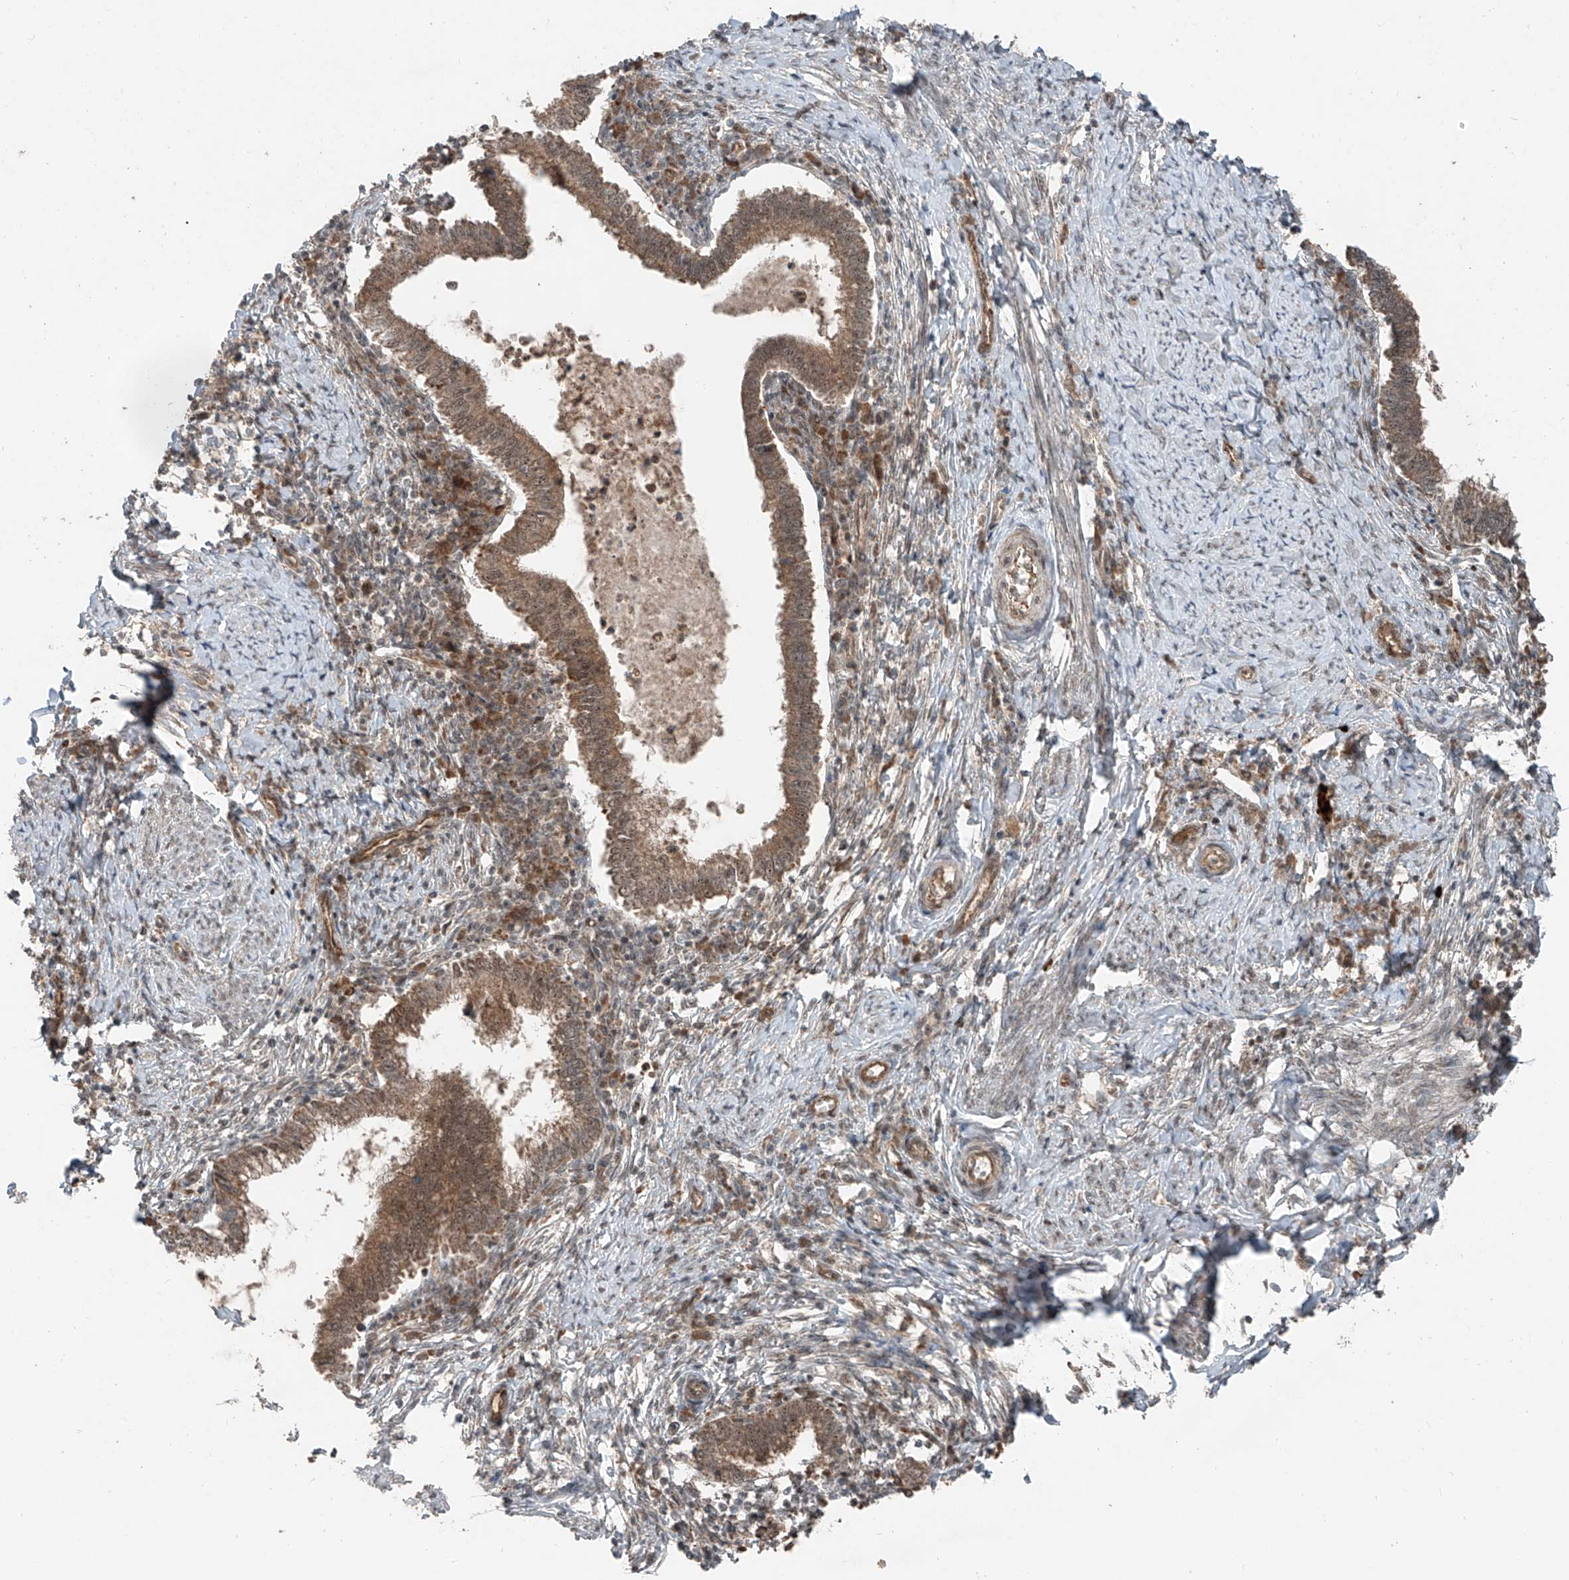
{"staining": {"intensity": "moderate", "quantity": ">75%", "location": "cytoplasmic/membranous"}, "tissue": "cervical cancer", "cell_type": "Tumor cells", "image_type": "cancer", "snomed": [{"axis": "morphology", "description": "Adenocarcinoma, NOS"}, {"axis": "topography", "description": "Cervix"}], "caption": "Brown immunohistochemical staining in cervical cancer exhibits moderate cytoplasmic/membranous positivity in approximately >75% of tumor cells.", "gene": "ZNF620", "patient": {"sex": "female", "age": 36}}